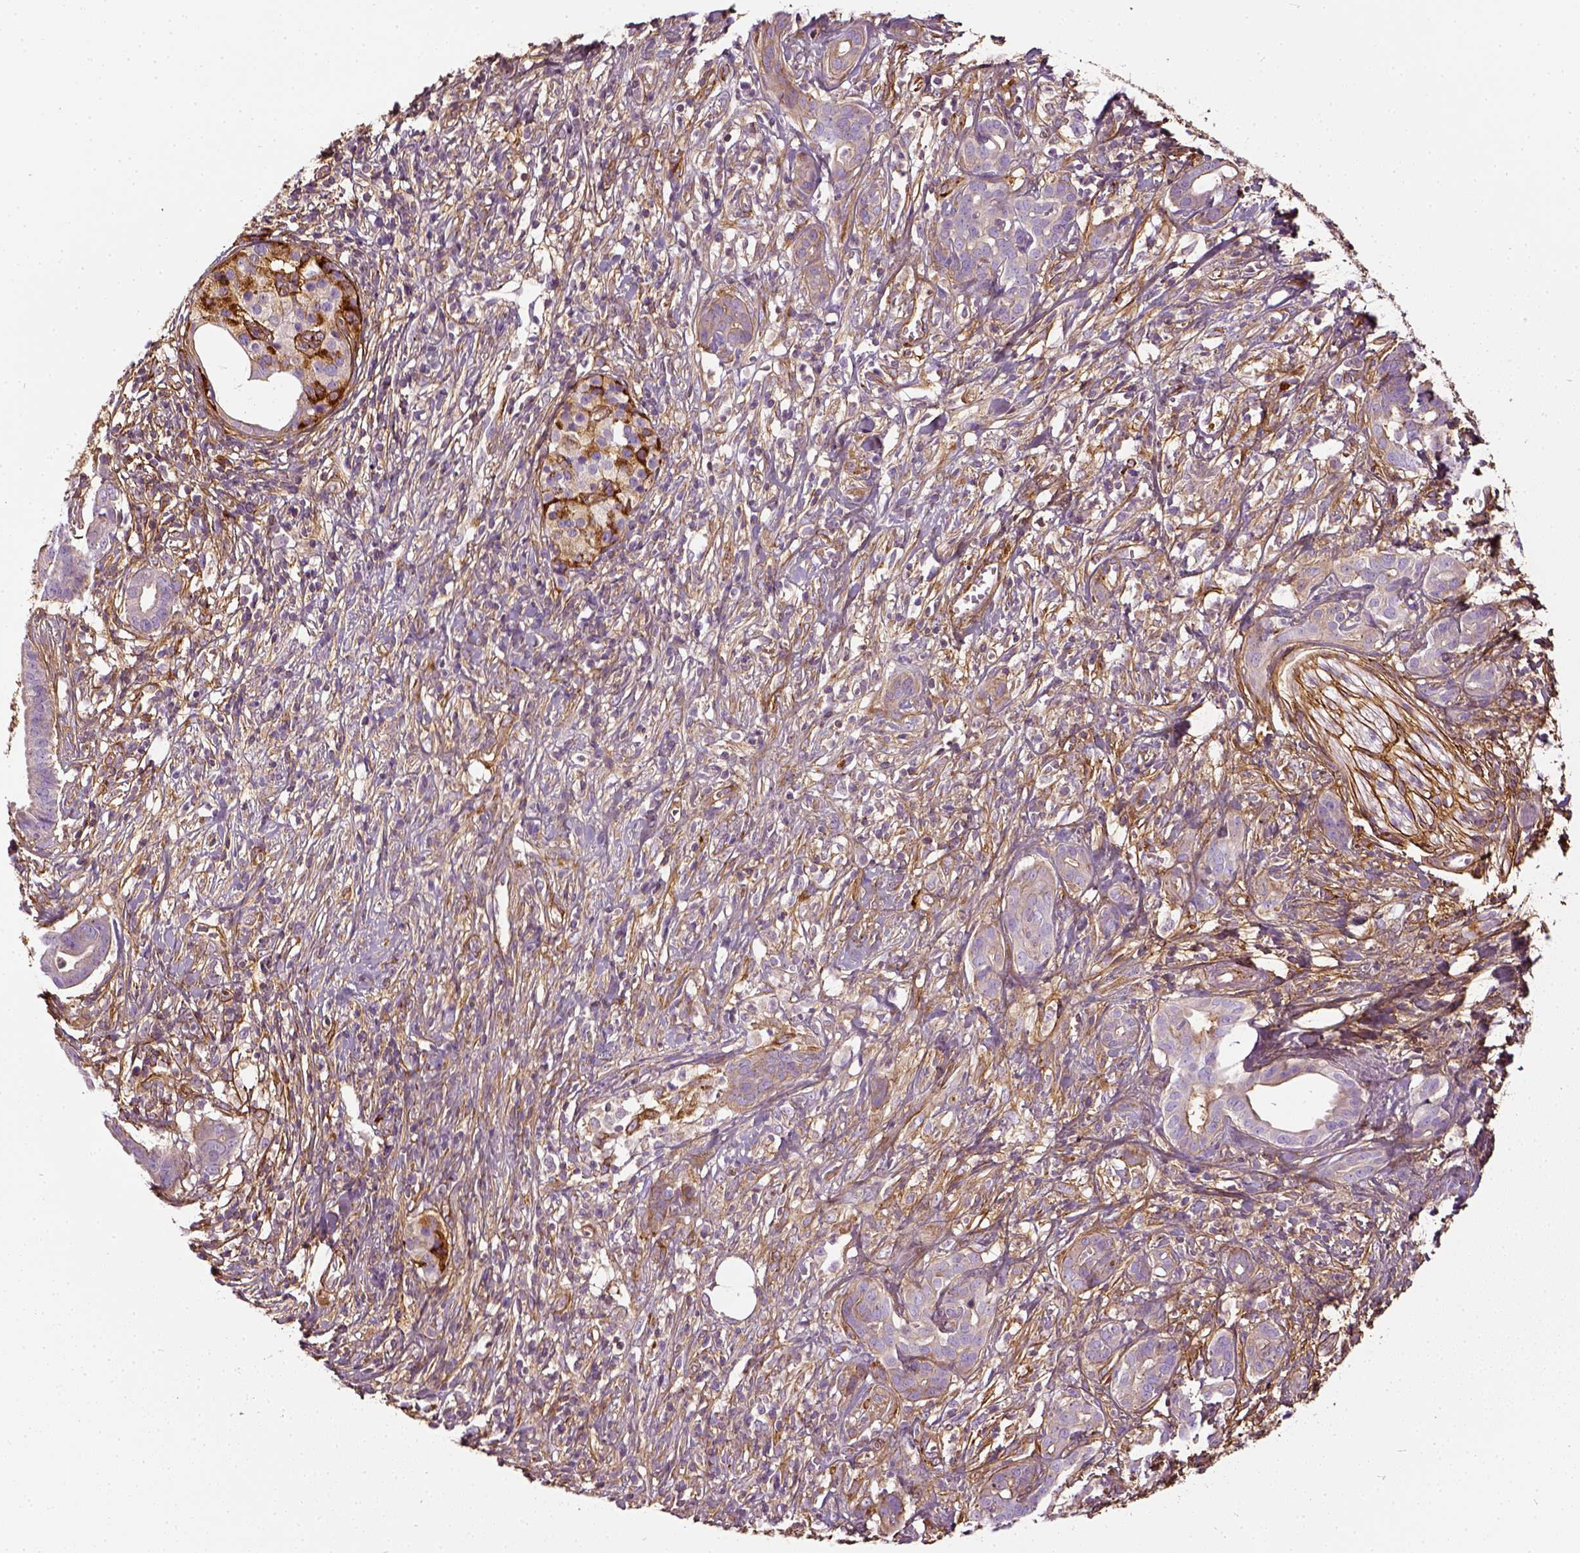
{"staining": {"intensity": "negative", "quantity": "none", "location": "none"}, "tissue": "pancreatic cancer", "cell_type": "Tumor cells", "image_type": "cancer", "snomed": [{"axis": "morphology", "description": "Adenocarcinoma, NOS"}, {"axis": "topography", "description": "Pancreas"}], "caption": "There is no significant expression in tumor cells of pancreatic adenocarcinoma.", "gene": "COL6A2", "patient": {"sex": "male", "age": 61}}